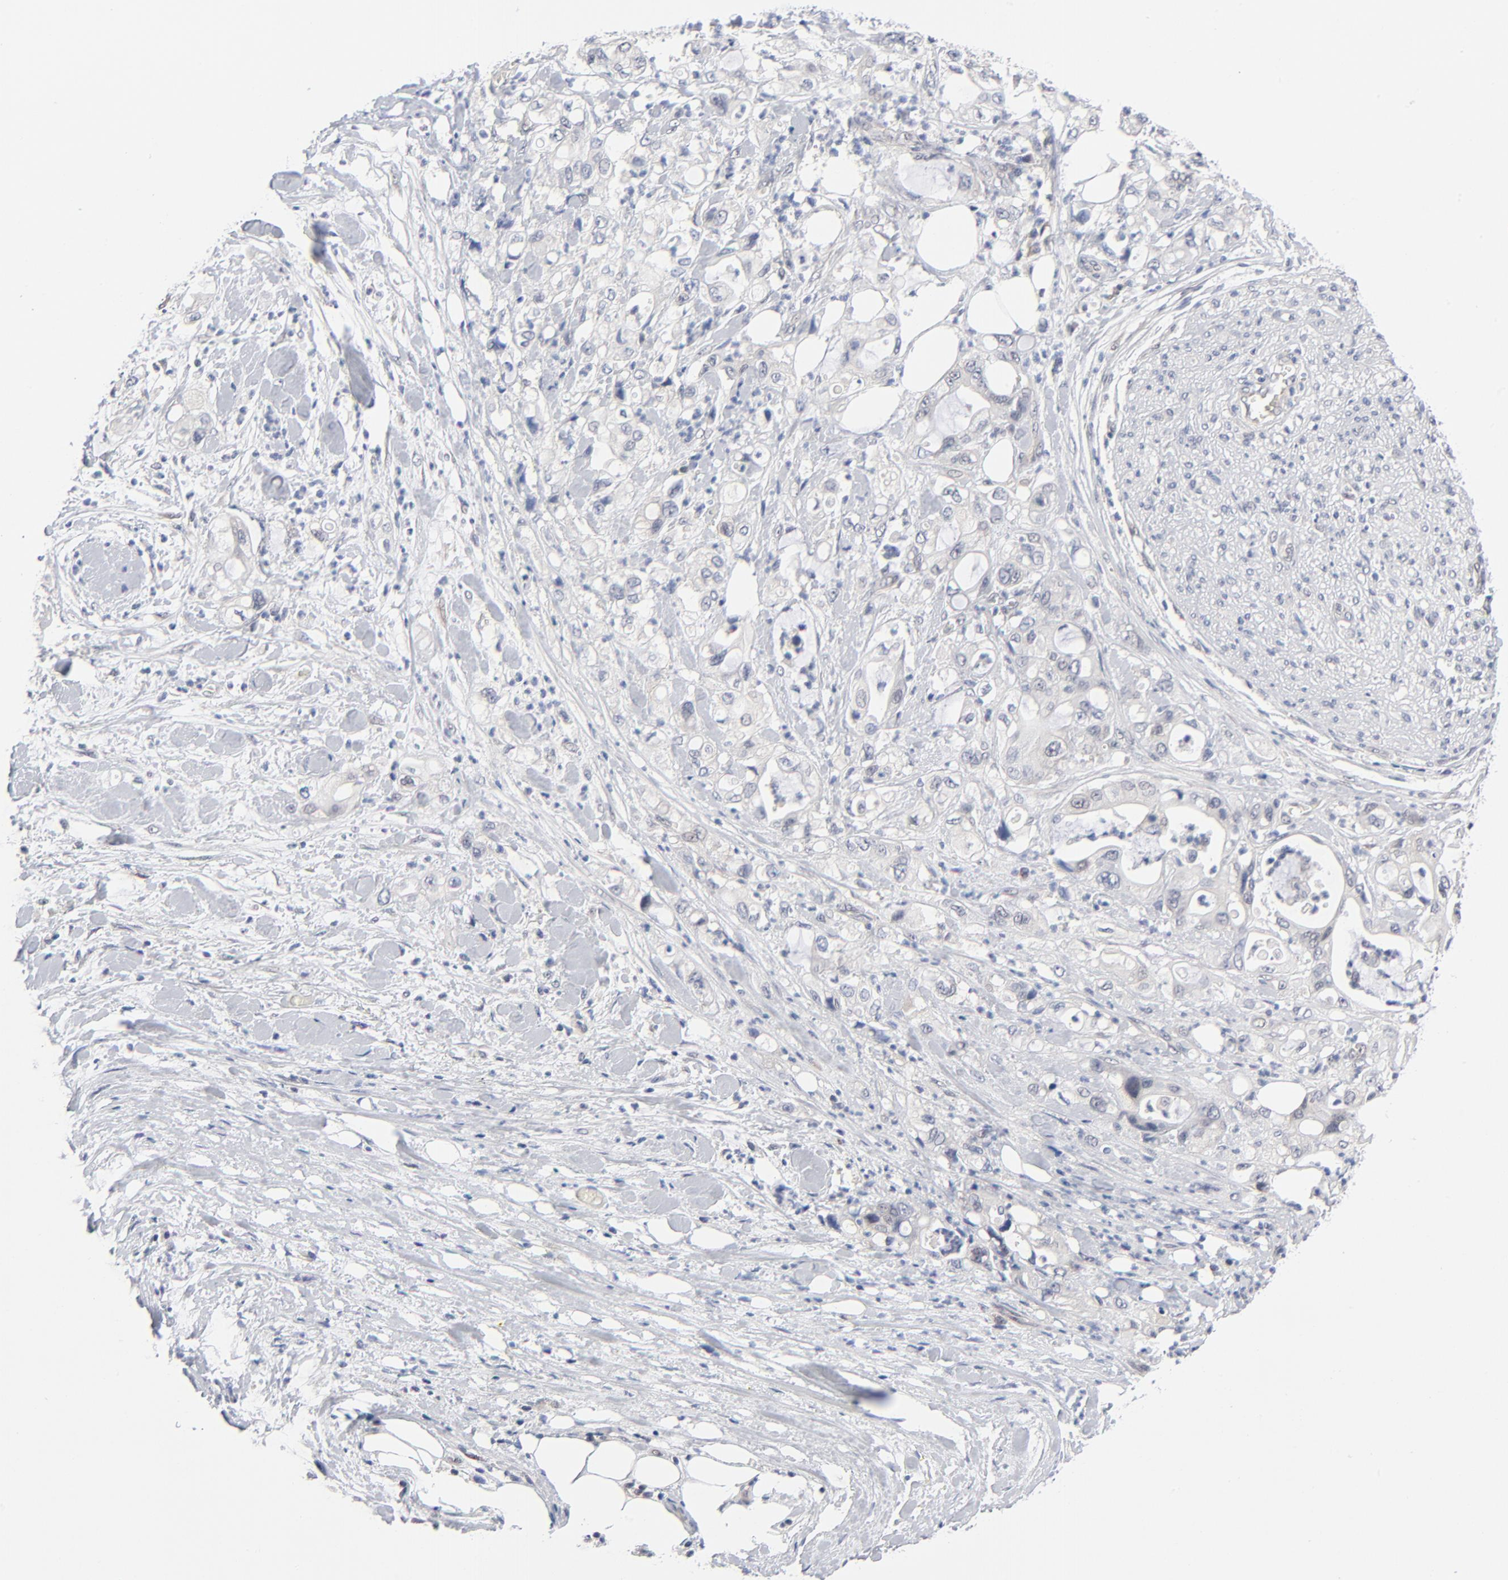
{"staining": {"intensity": "weak", "quantity": "<25%", "location": "cytoplasmic/membranous"}, "tissue": "pancreatic cancer", "cell_type": "Tumor cells", "image_type": "cancer", "snomed": [{"axis": "morphology", "description": "Adenocarcinoma, NOS"}, {"axis": "topography", "description": "Pancreas"}], "caption": "DAB immunohistochemical staining of pancreatic cancer exhibits no significant staining in tumor cells.", "gene": "RPS6KB1", "patient": {"sex": "male", "age": 70}}